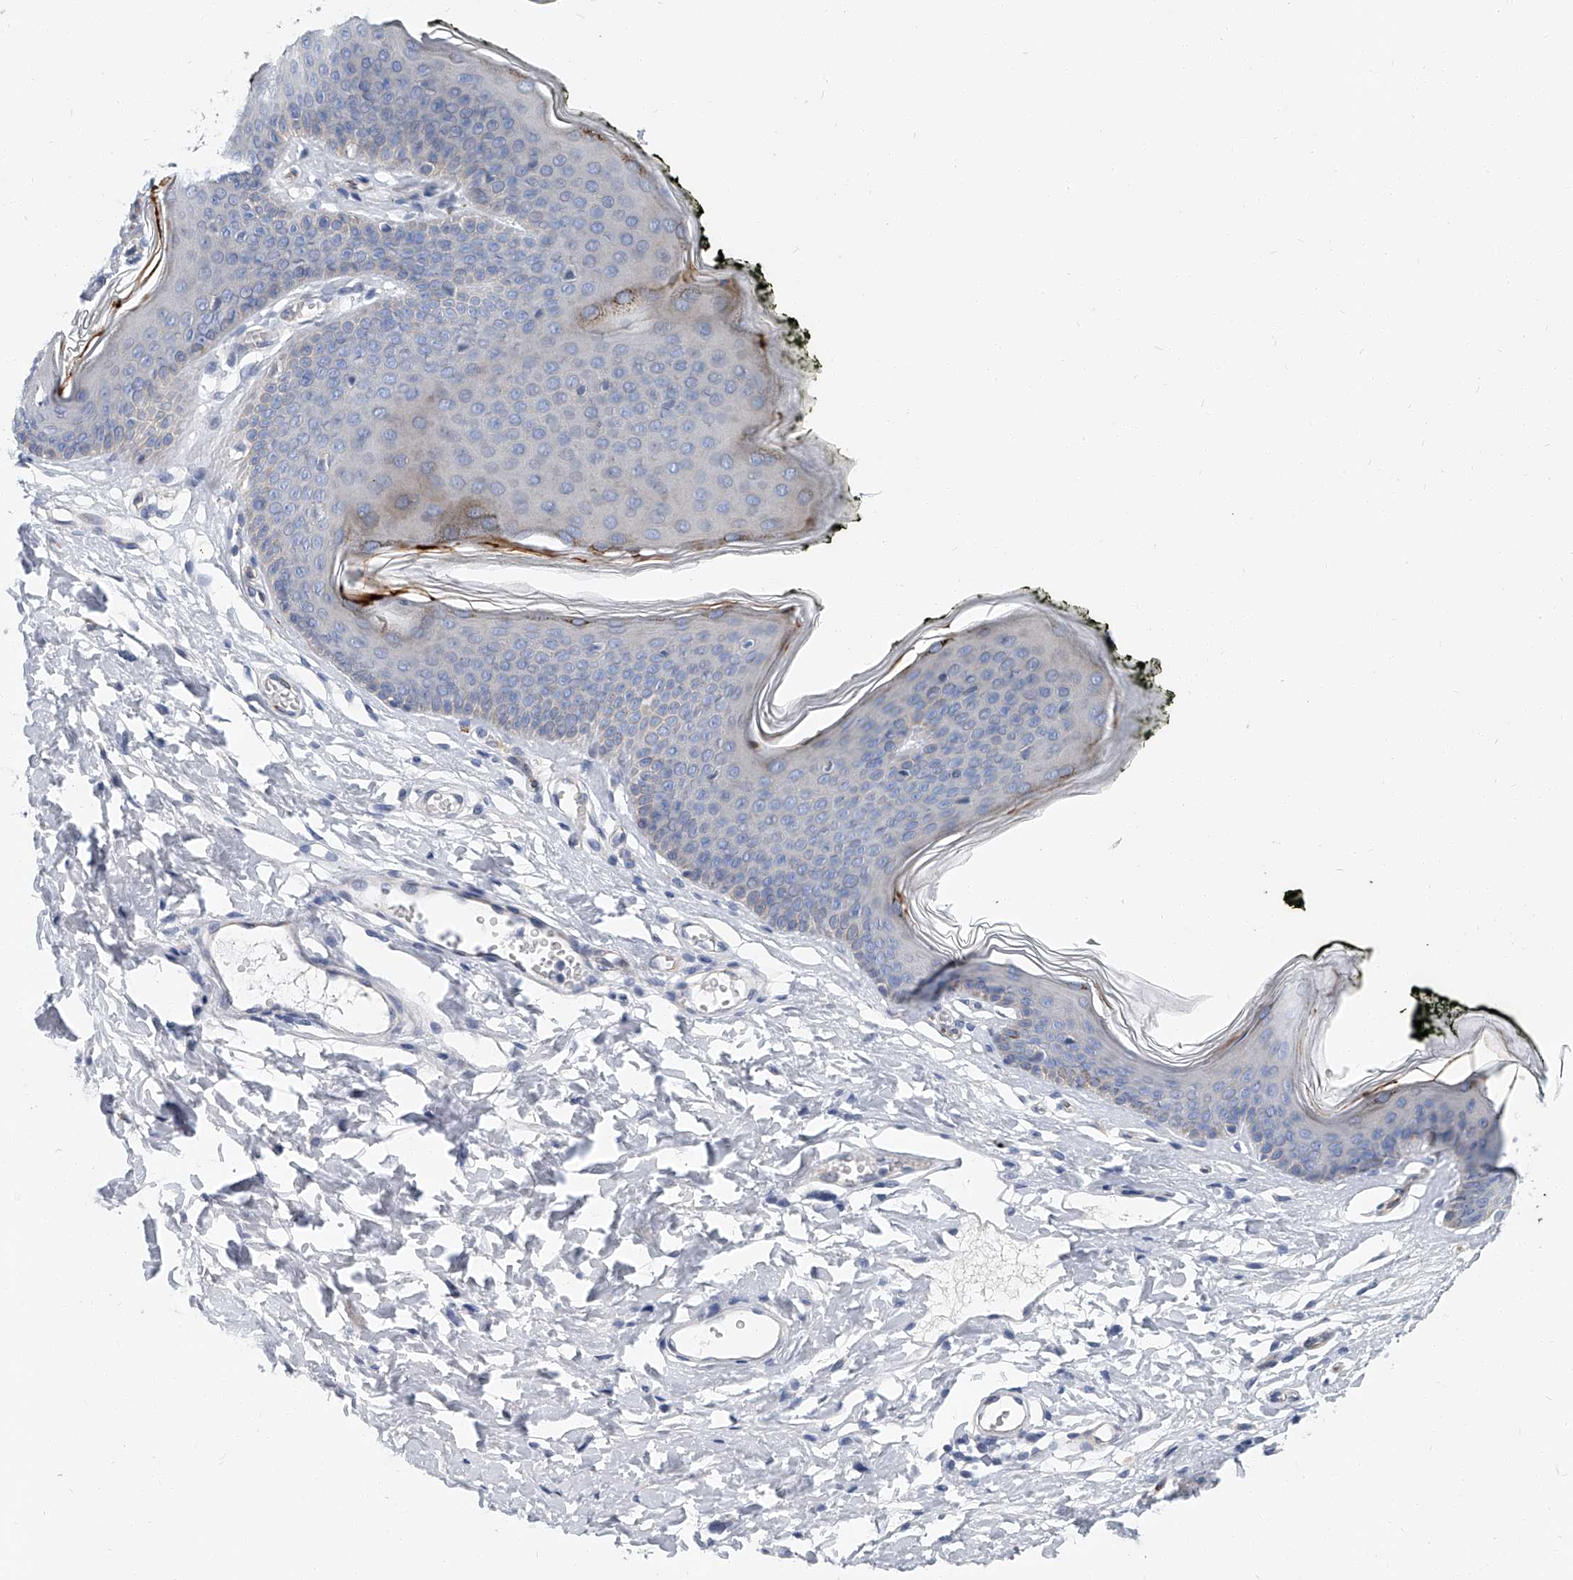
{"staining": {"intensity": "moderate", "quantity": "<25%", "location": "cytoplasmic/membranous"}, "tissue": "skin", "cell_type": "Epidermal cells", "image_type": "normal", "snomed": [{"axis": "morphology", "description": "Normal tissue, NOS"}, {"axis": "morphology", "description": "Inflammation, NOS"}, {"axis": "topography", "description": "Vulva"}], "caption": "Protein expression analysis of unremarkable skin exhibits moderate cytoplasmic/membranous expression in about <25% of epidermal cells. The staining is performed using DAB (3,3'-diaminobenzidine) brown chromogen to label protein expression. The nuclei are counter-stained blue using hematoxylin.", "gene": "KIRREL1", "patient": {"sex": "female", "age": 84}}